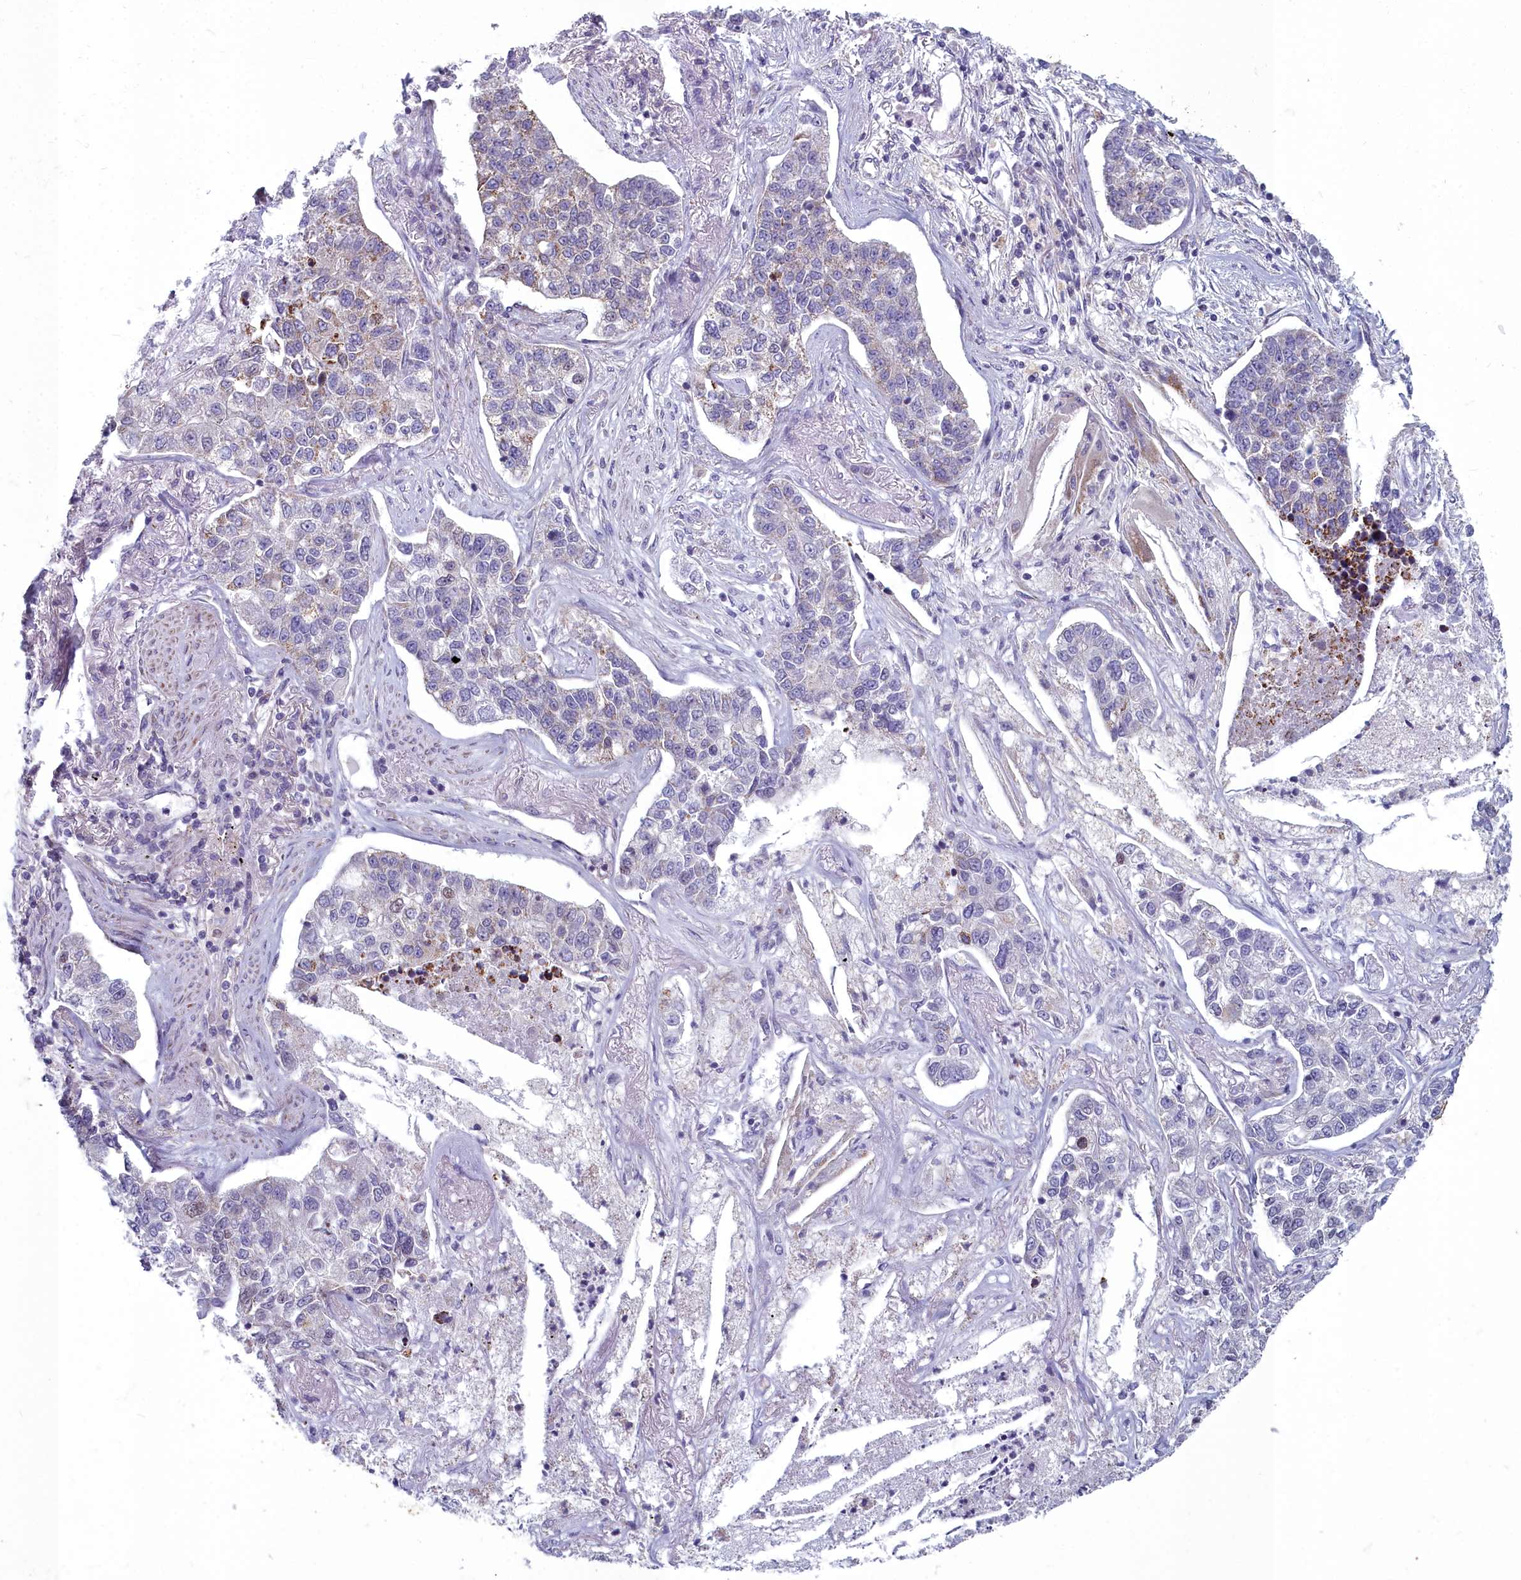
{"staining": {"intensity": "negative", "quantity": "none", "location": "none"}, "tissue": "lung cancer", "cell_type": "Tumor cells", "image_type": "cancer", "snomed": [{"axis": "morphology", "description": "Adenocarcinoma, NOS"}, {"axis": "topography", "description": "Lung"}], "caption": "Protein analysis of adenocarcinoma (lung) exhibits no significant staining in tumor cells.", "gene": "INSYN2A", "patient": {"sex": "male", "age": 49}}